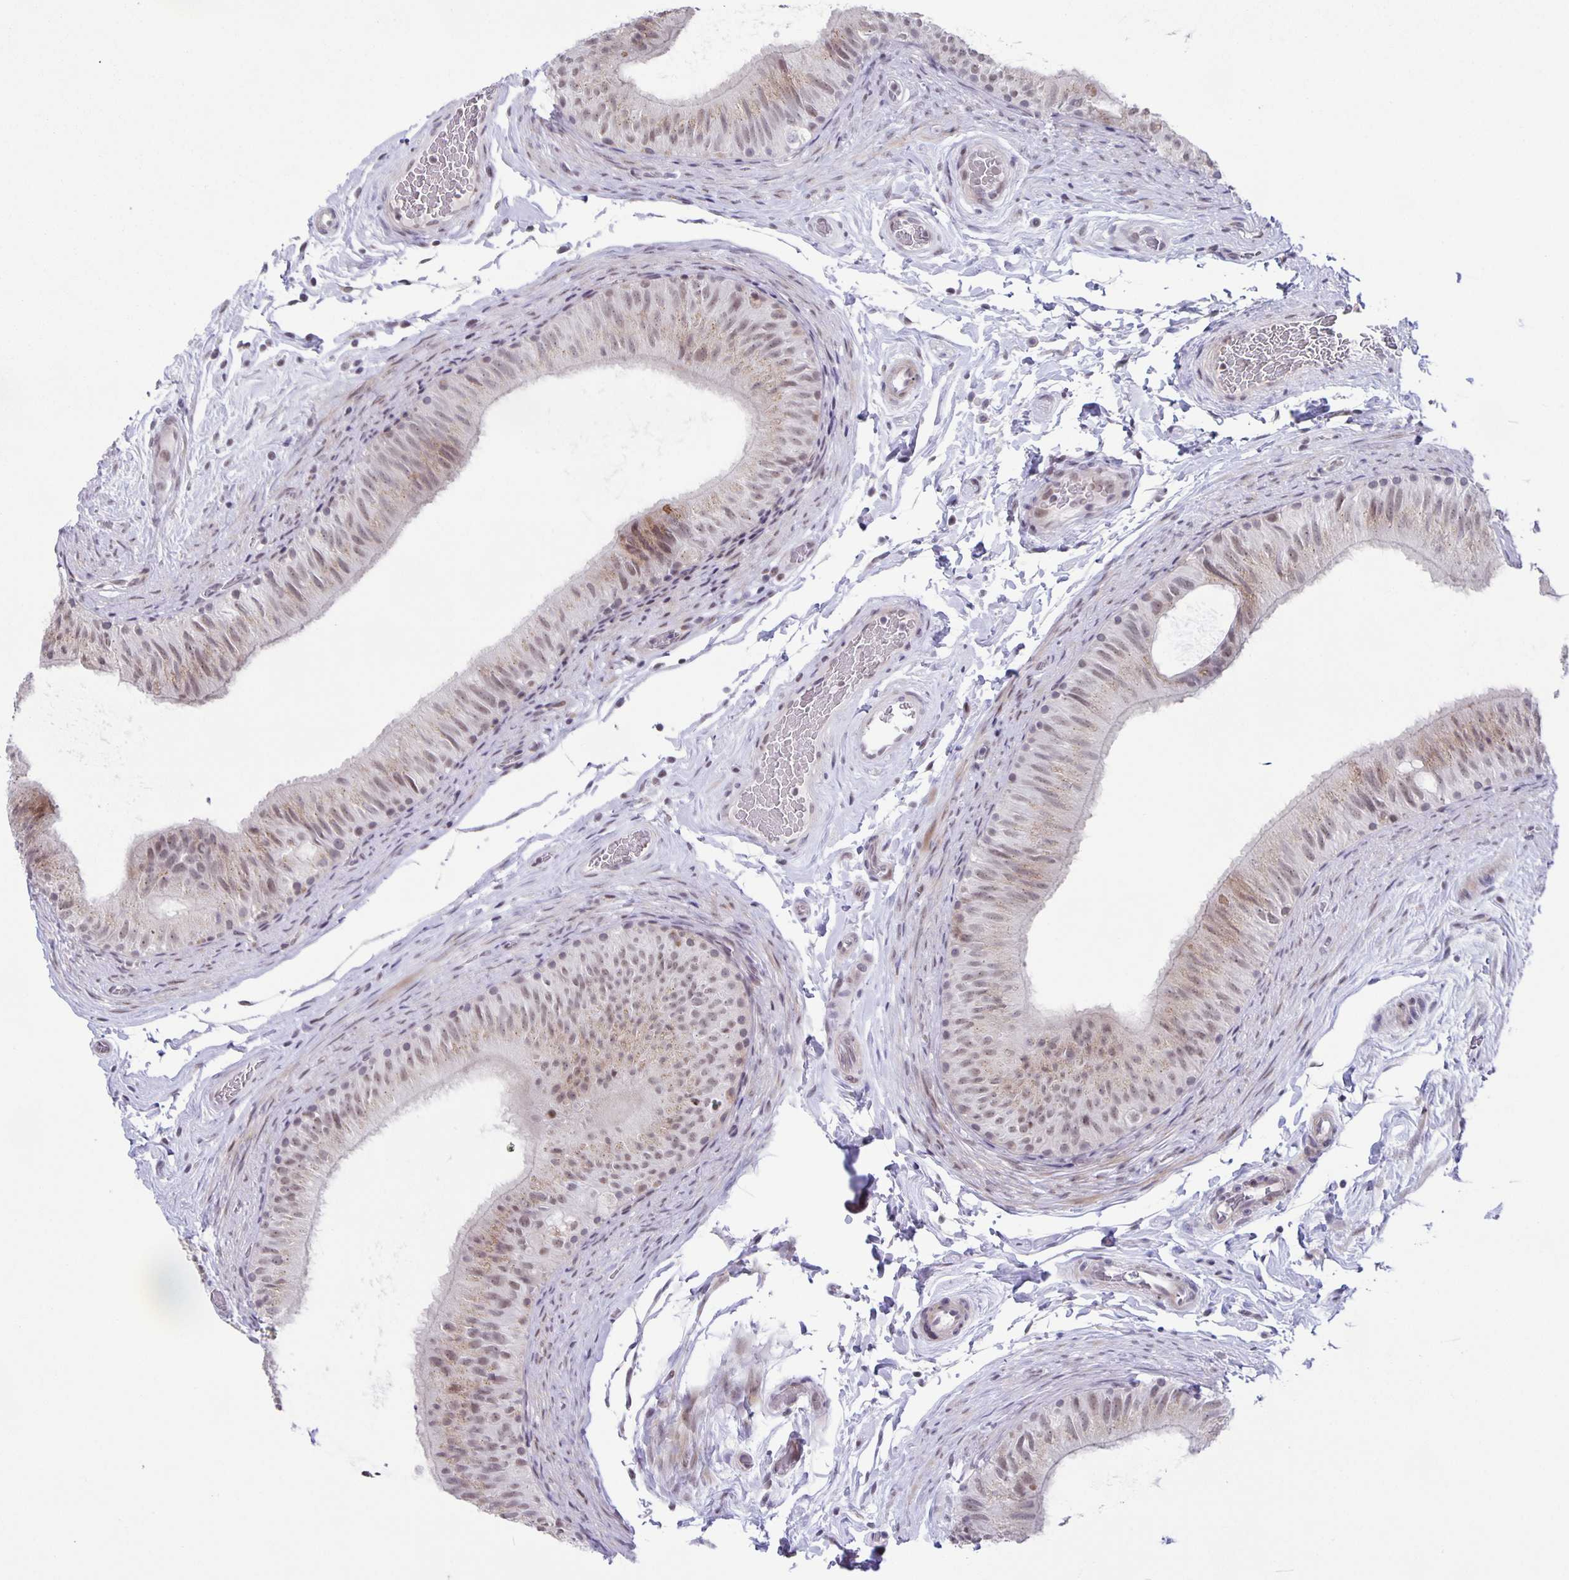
{"staining": {"intensity": "weak", "quantity": "25%-75%", "location": "cytoplasmic/membranous,nuclear"}, "tissue": "epididymis", "cell_type": "Glandular cells", "image_type": "normal", "snomed": [{"axis": "morphology", "description": "Normal tissue, NOS"}, {"axis": "topography", "description": "Epididymis, spermatic cord, NOS"}, {"axis": "topography", "description": "Epididymis"}], "caption": "Human epididymis stained with a brown dye reveals weak cytoplasmic/membranous,nuclear positive staining in approximately 25%-75% of glandular cells.", "gene": "PHRF1", "patient": {"sex": "male", "age": 31}}